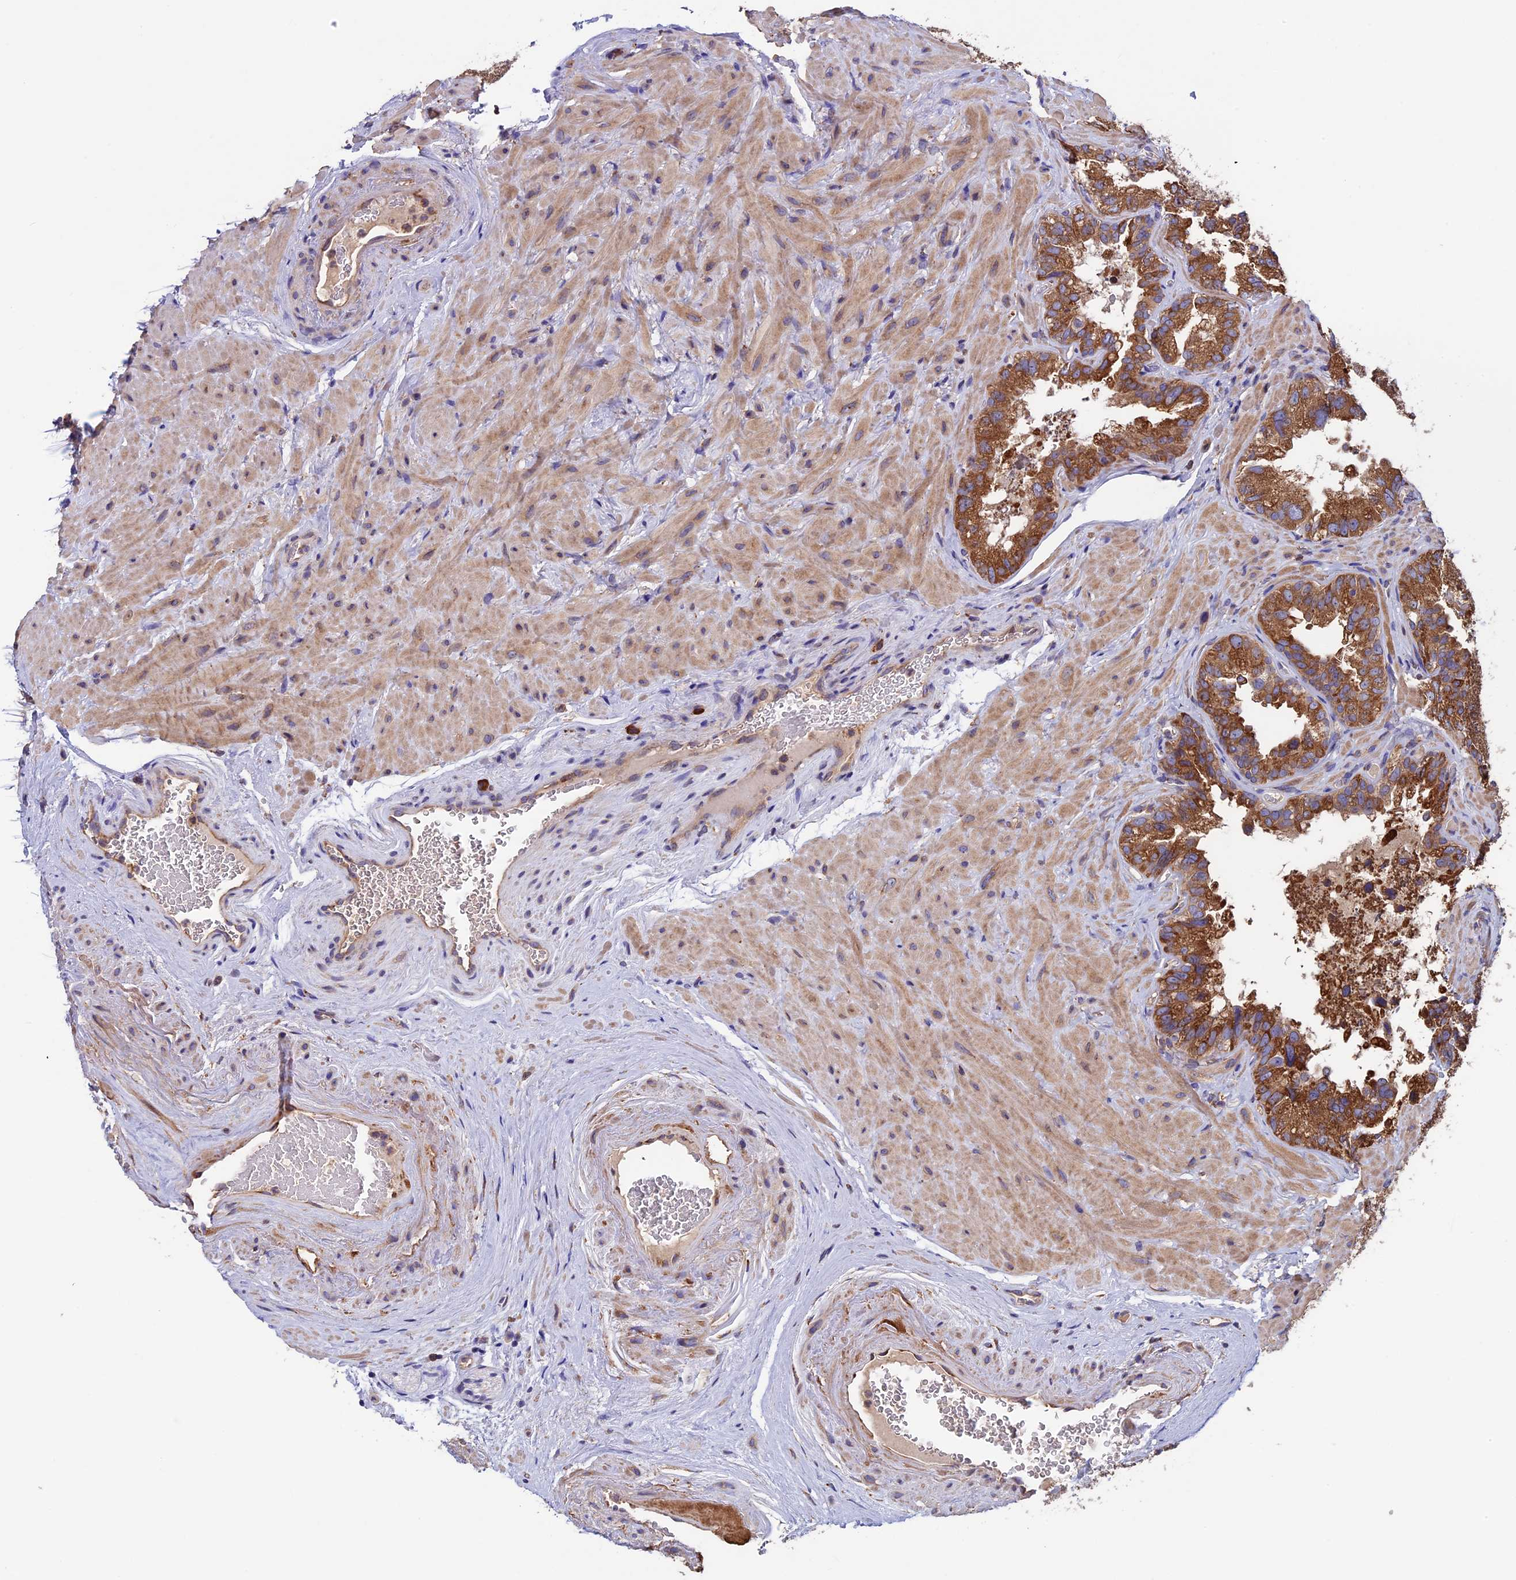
{"staining": {"intensity": "moderate", "quantity": ">75%", "location": "cytoplasmic/membranous"}, "tissue": "seminal vesicle", "cell_type": "Glandular cells", "image_type": "normal", "snomed": [{"axis": "morphology", "description": "Normal tissue, NOS"}, {"axis": "topography", "description": "Seminal veicle"}, {"axis": "topography", "description": "Peripheral nerve tissue"}], "caption": "Benign seminal vesicle displays moderate cytoplasmic/membranous staining in about >75% of glandular cells.", "gene": "BTBD3", "patient": {"sex": "male", "age": 67}}